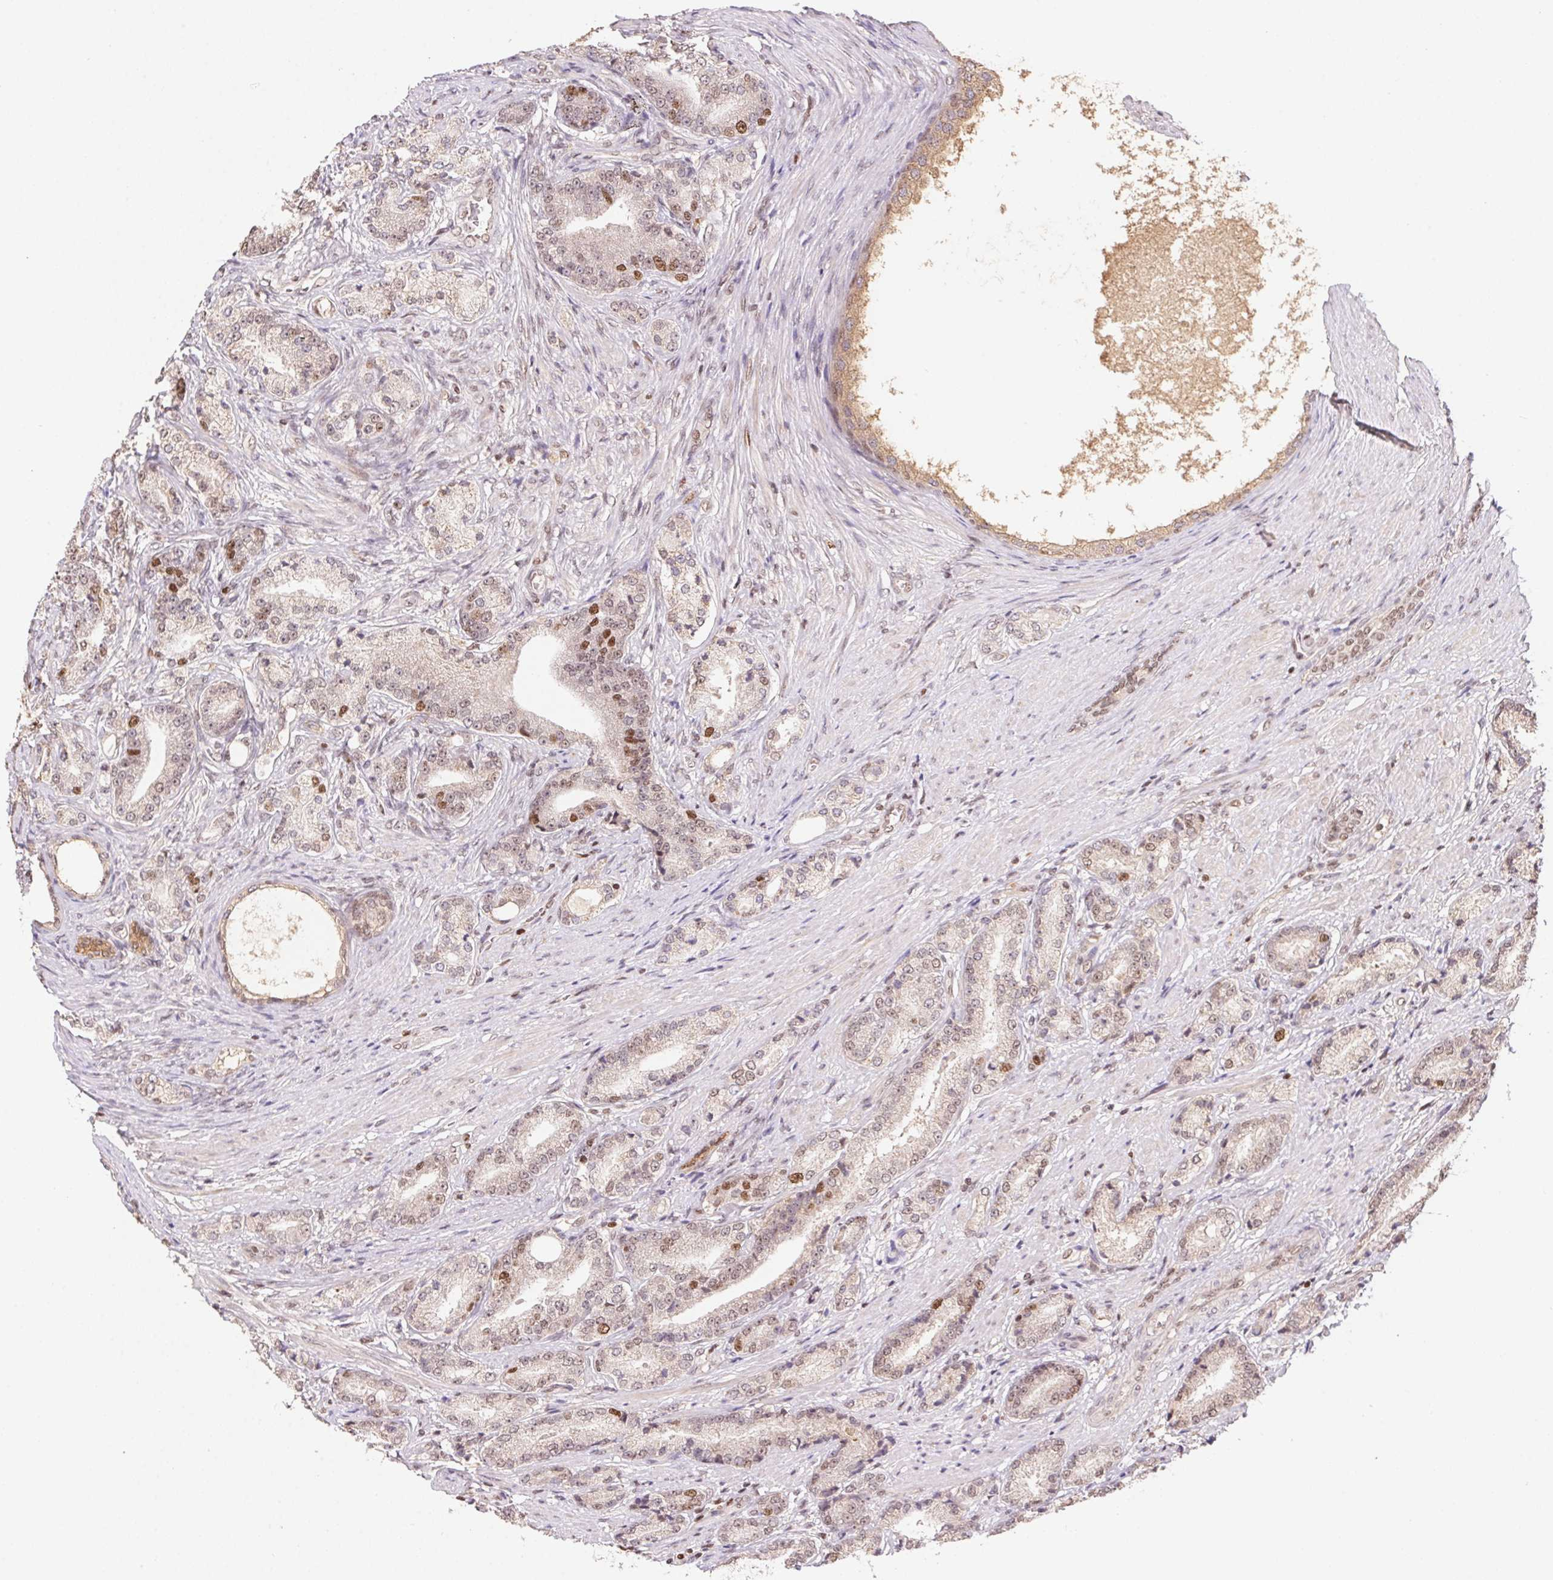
{"staining": {"intensity": "moderate", "quantity": "<25%", "location": "nuclear"}, "tissue": "prostate cancer", "cell_type": "Tumor cells", "image_type": "cancer", "snomed": [{"axis": "morphology", "description": "Adenocarcinoma, High grade"}, {"axis": "topography", "description": "Prostate and seminal vesicle, NOS"}], "caption": "Tumor cells demonstrate moderate nuclear positivity in approximately <25% of cells in adenocarcinoma (high-grade) (prostate). (DAB (3,3'-diaminobenzidine) = brown stain, brightfield microscopy at high magnification).", "gene": "POLD3", "patient": {"sex": "male", "age": 61}}